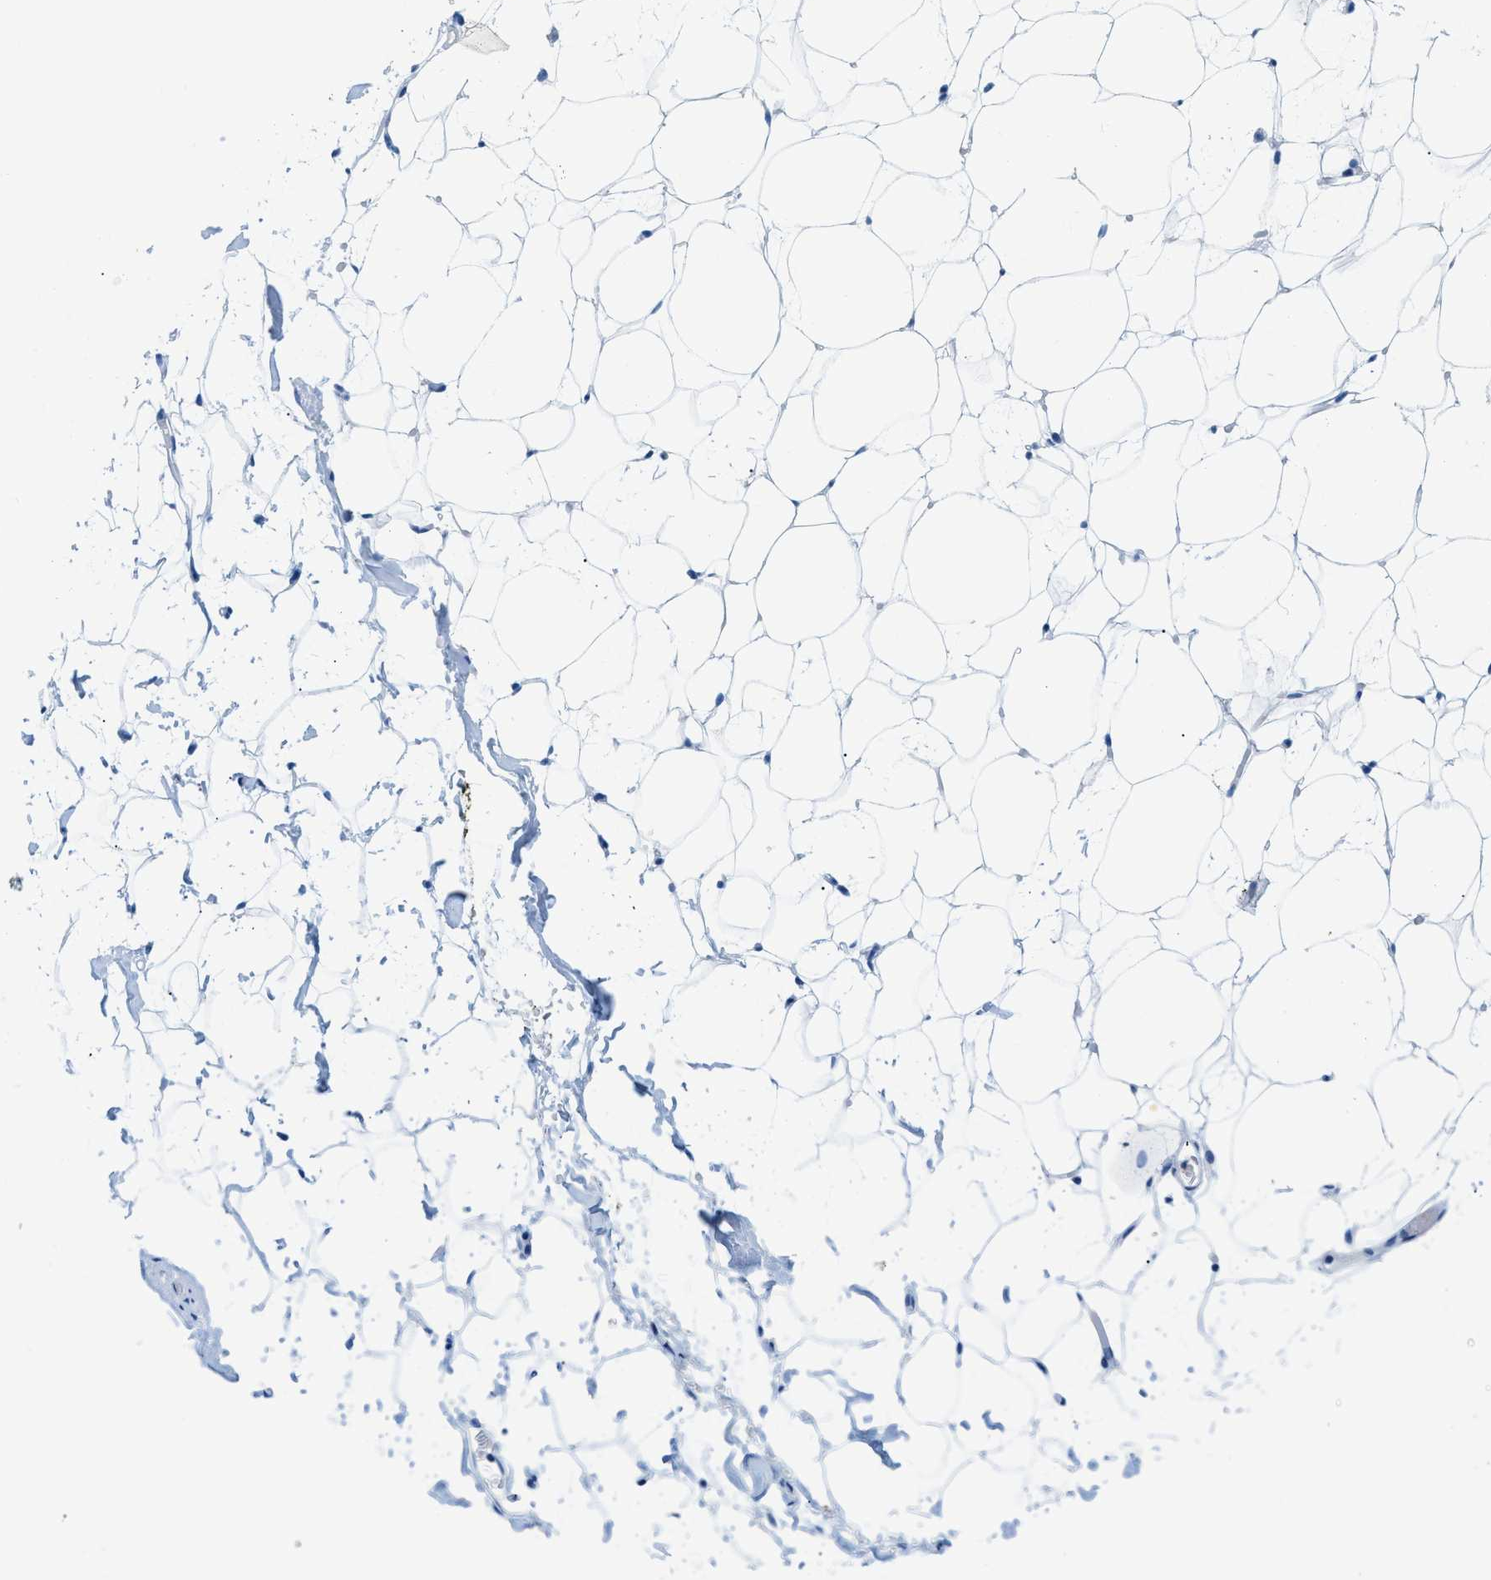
{"staining": {"intensity": "negative", "quantity": "none", "location": "none"}, "tissue": "adipose tissue", "cell_type": "Adipocytes", "image_type": "normal", "snomed": [{"axis": "morphology", "description": "Normal tissue, NOS"}, {"axis": "topography", "description": "Breast"}, {"axis": "topography", "description": "Soft tissue"}], "caption": "Image shows no protein staining in adipocytes of normal adipose tissue.", "gene": "BPGM", "patient": {"sex": "female", "age": 75}}